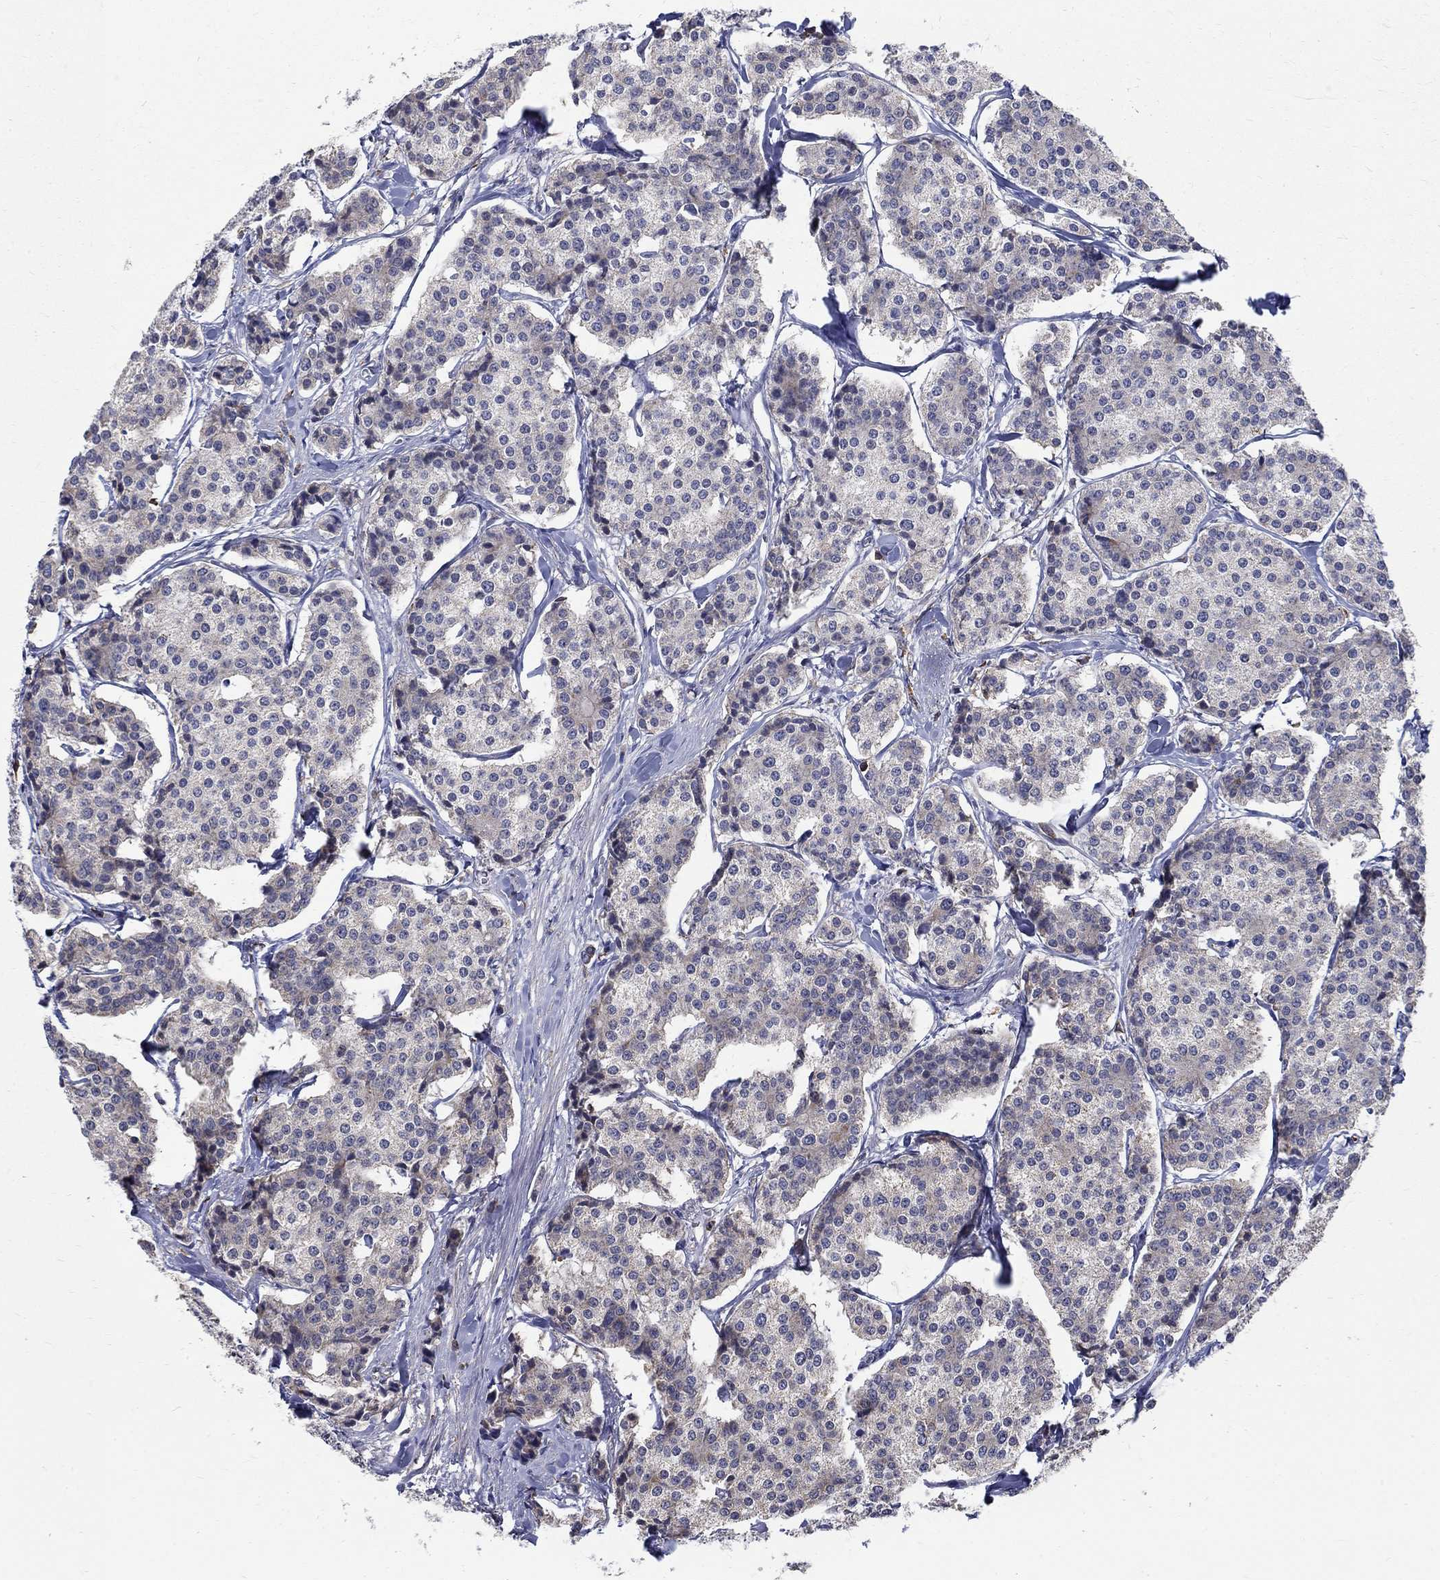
{"staining": {"intensity": "negative", "quantity": "none", "location": "none"}, "tissue": "carcinoid", "cell_type": "Tumor cells", "image_type": "cancer", "snomed": [{"axis": "morphology", "description": "Carcinoid, malignant, NOS"}, {"axis": "topography", "description": "Small intestine"}], "caption": "Immunohistochemistry (IHC) of carcinoid shows no staining in tumor cells.", "gene": "AGAP2", "patient": {"sex": "female", "age": 65}}